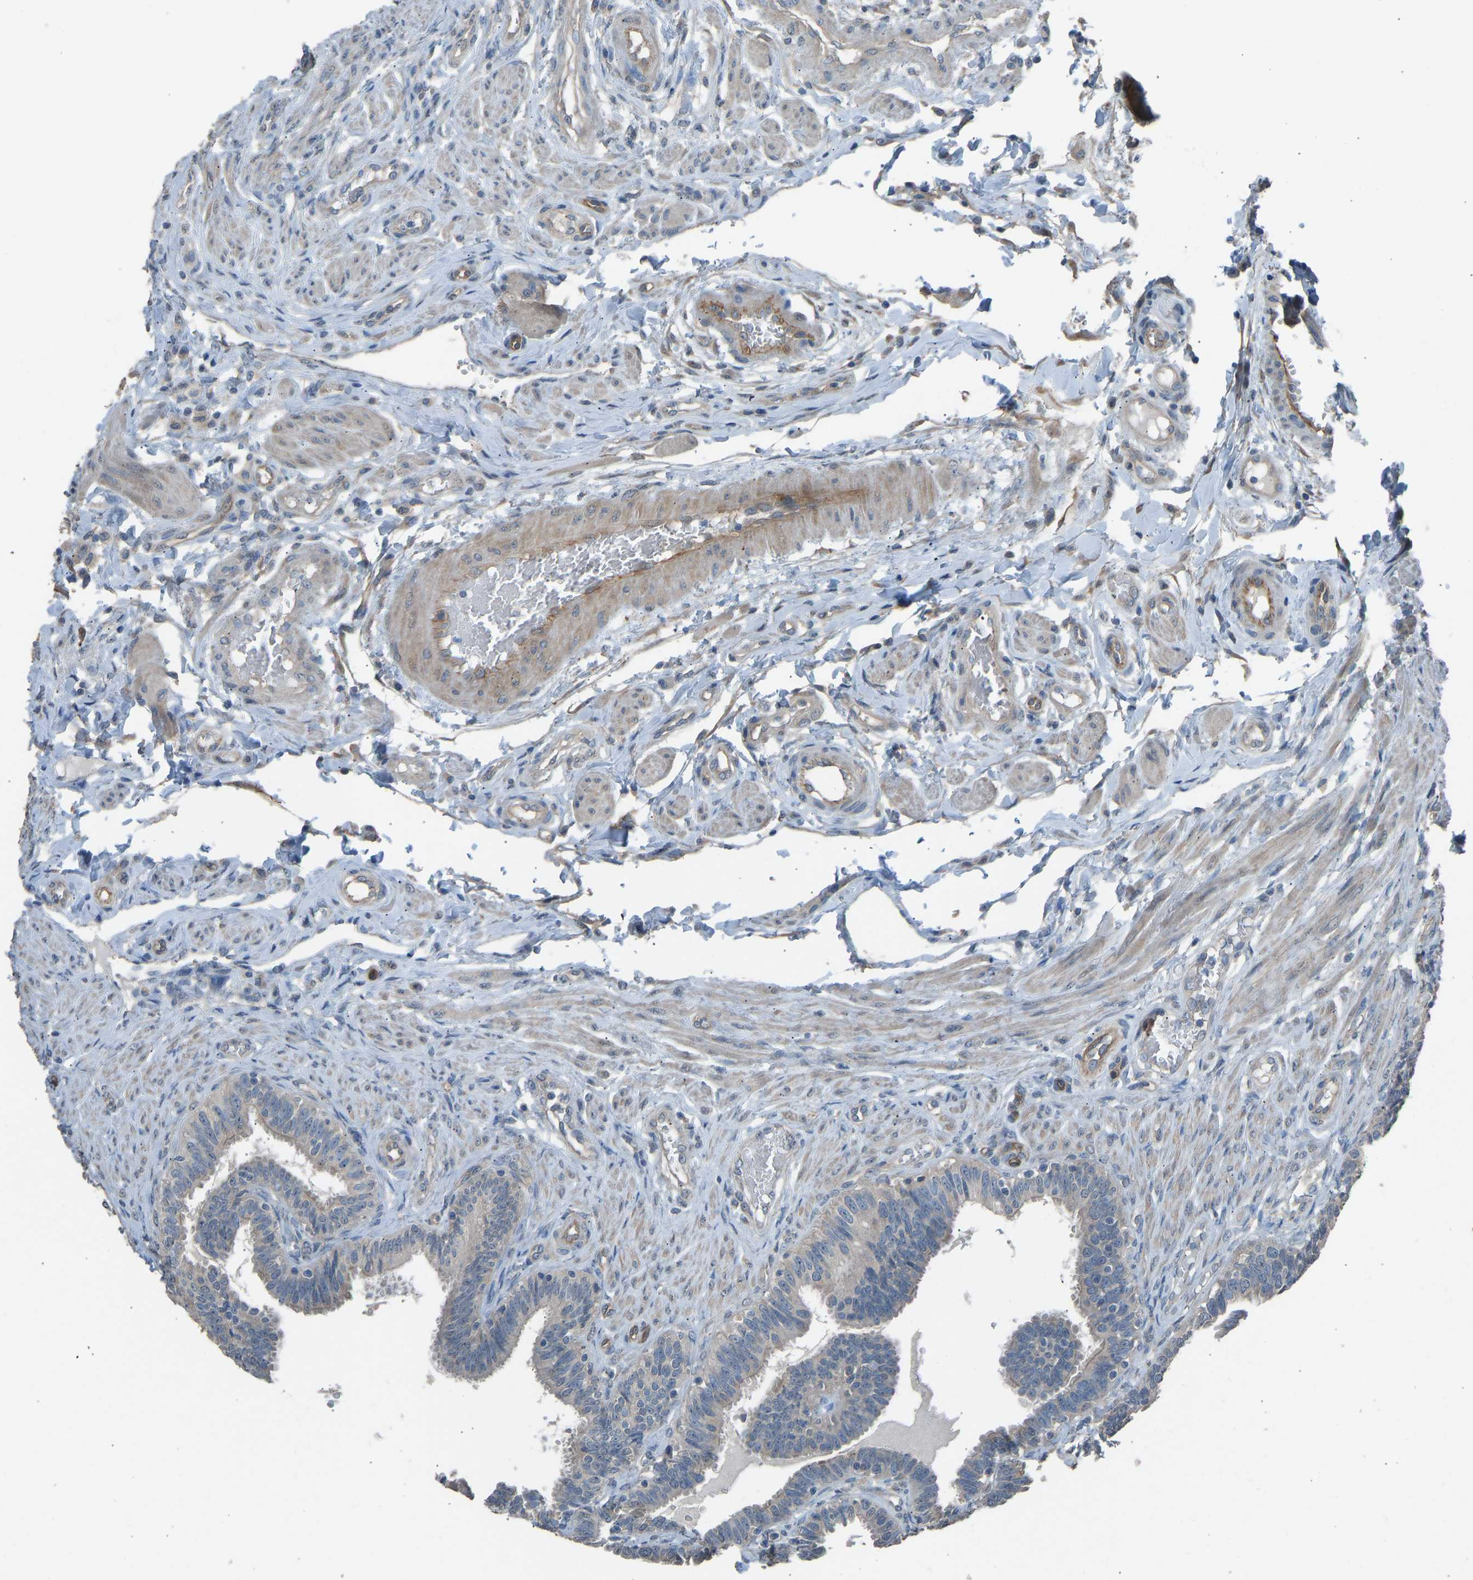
{"staining": {"intensity": "weak", "quantity": "<25%", "location": "cytoplasmic/membranous"}, "tissue": "fallopian tube", "cell_type": "Glandular cells", "image_type": "normal", "snomed": [{"axis": "morphology", "description": "Normal tissue, NOS"}, {"axis": "topography", "description": "Fallopian tube"}, {"axis": "topography", "description": "Placenta"}], "caption": "This is an immunohistochemistry (IHC) histopathology image of unremarkable human fallopian tube. There is no positivity in glandular cells.", "gene": "SLC43A1", "patient": {"sex": "female", "age": 34}}